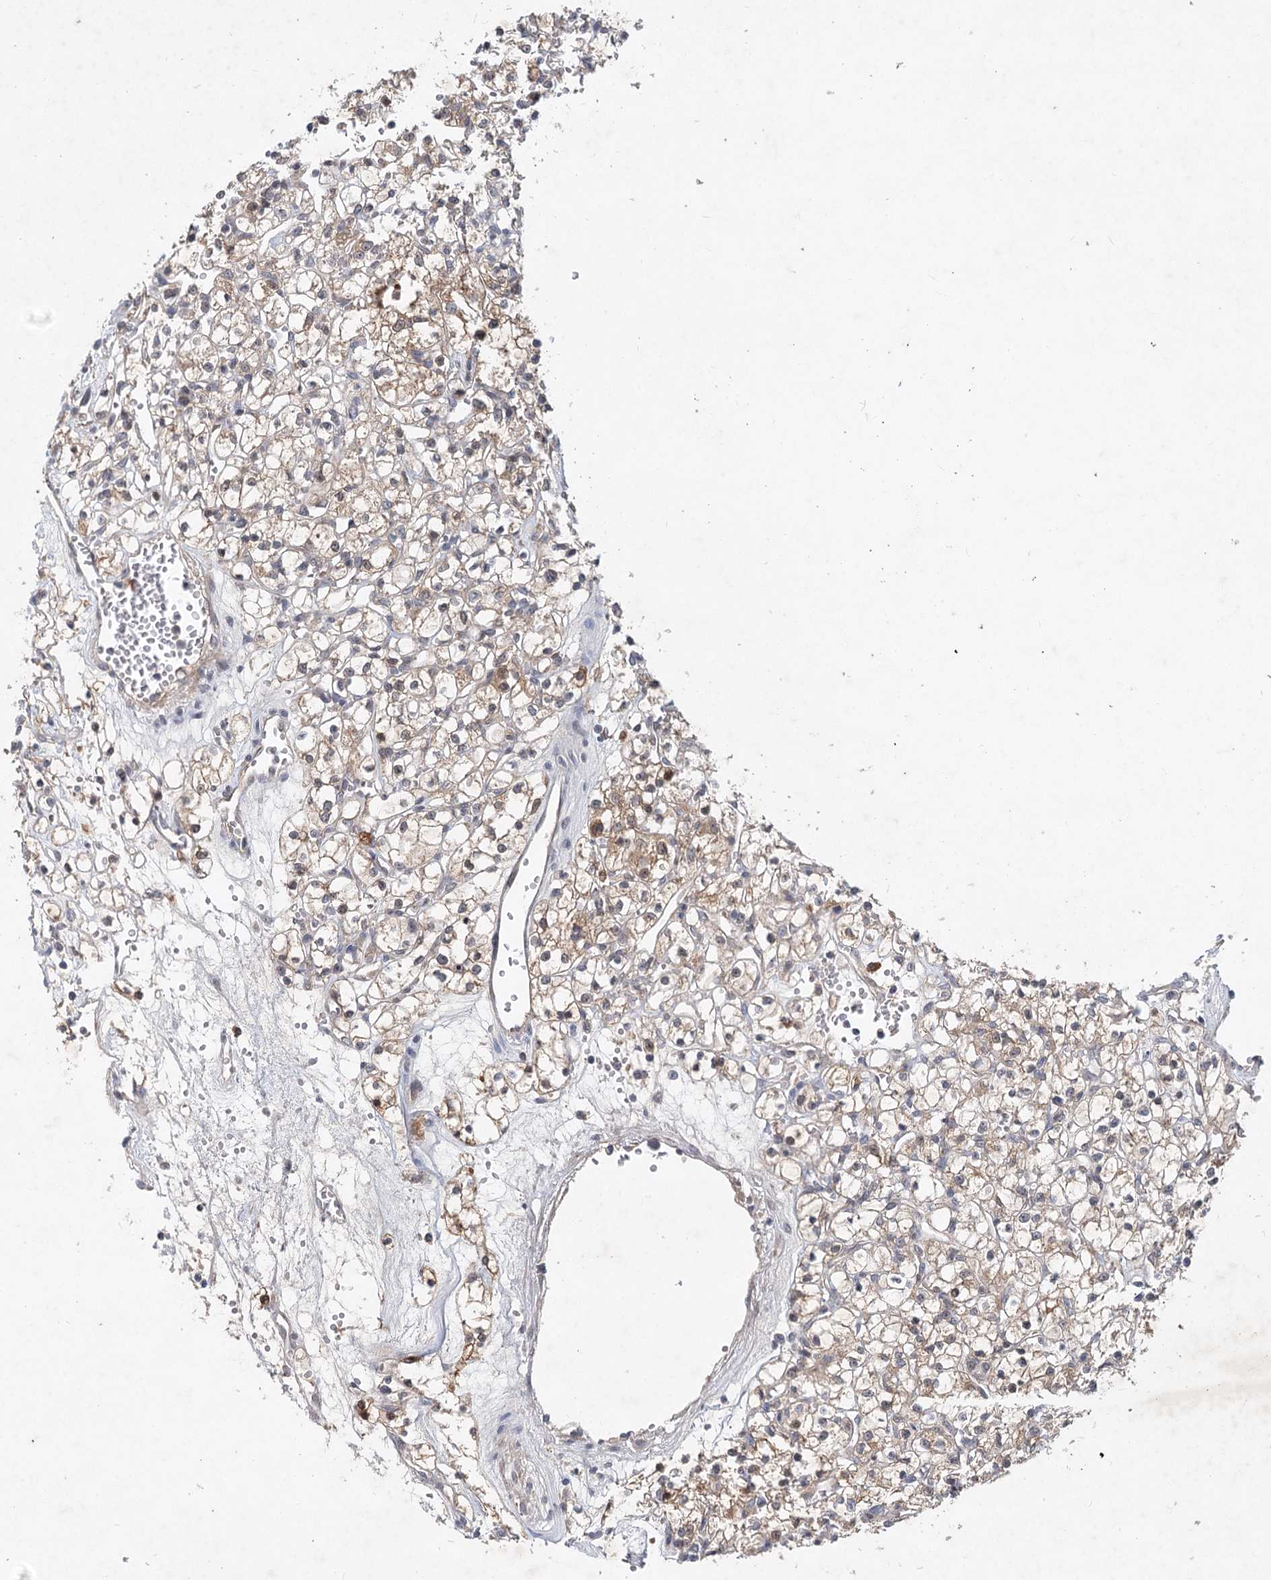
{"staining": {"intensity": "weak", "quantity": ">75%", "location": "cytoplasmic/membranous"}, "tissue": "renal cancer", "cell_type": "Tumor cells", "image_type": "cancer", "snomed": [{"axis": "morphology", "description": "Adenocarcinoma, NOS"}, {"axis": "topography", "description": "Kidney"}], "caption": "This histopathology image shows immunohistochemistry staining of human renal adenocarcinoma, with low weak cytoplasmic/membranous expression in approximately >75% of tumor cells.", "gene": "AP3B1", "patient": {"sex": "female", "age": 59}}